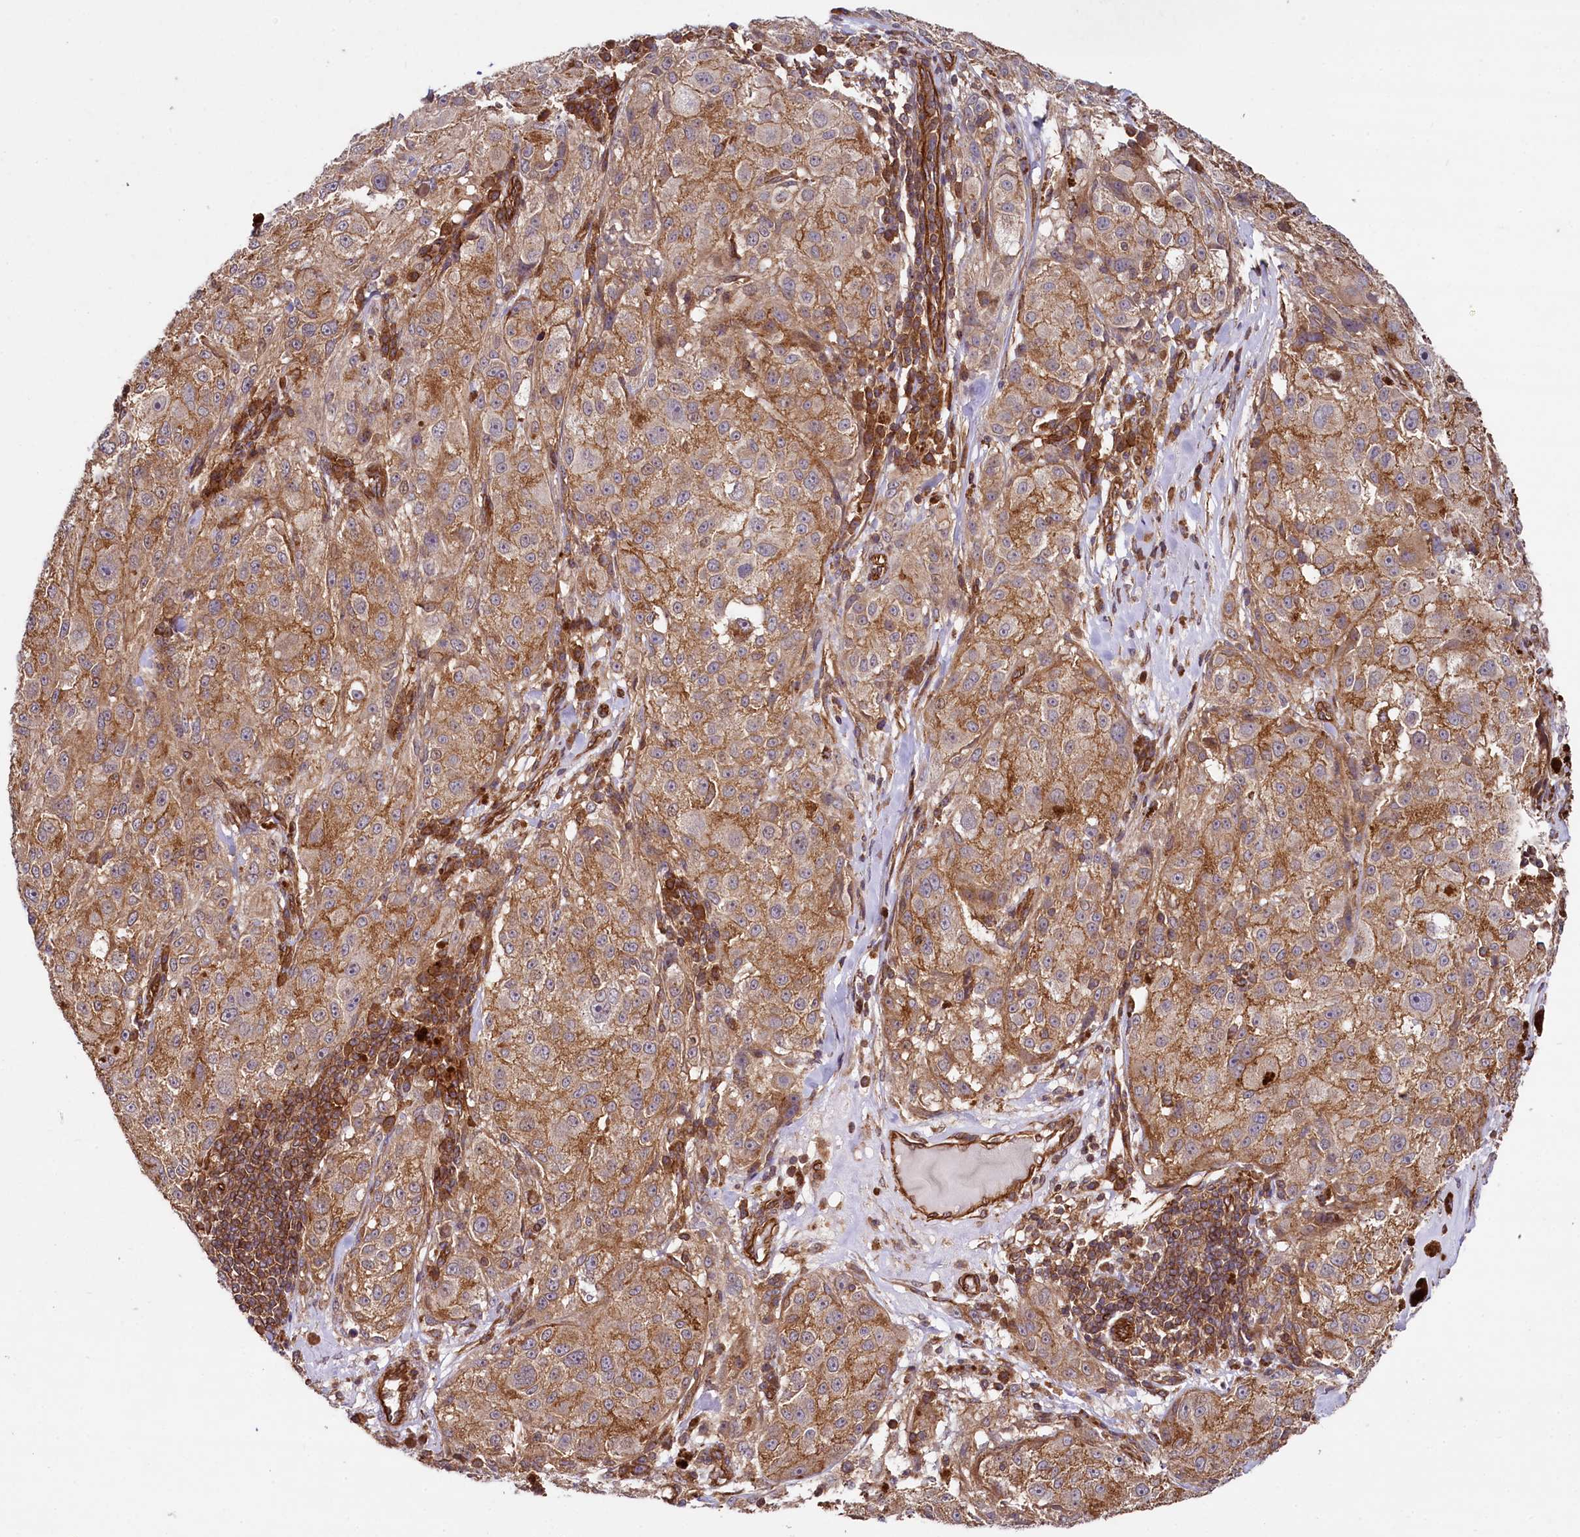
{"staining": {"intensity": "moderate", "quantity": ">75%", "location": "cytoplasmic/membranous"}, "tissue": "melanoma", "cell_type": "Tumor cells", "image_type": "cancer", "snomed": [{"axis": "morphology", "description": "Necrosis, NOS"}, {"axis": "morphology", "description": "Malignant melanoma, NOS"}, {"axis": "topography", "description": "Skin"}], "caption": "Immunohistochemical staining of malignant melanoma shows moderate cytoplasmic/membranous protein expression in approximately >75% of tumor cells. Using DAB (3,3'-diaminobenzidine) (brown) and hematoxylin (blue) stains, captured at high magnification using brightfield microscopy.", "gene": "SVIP", "patient": {"sex": "female", "age": 87}}